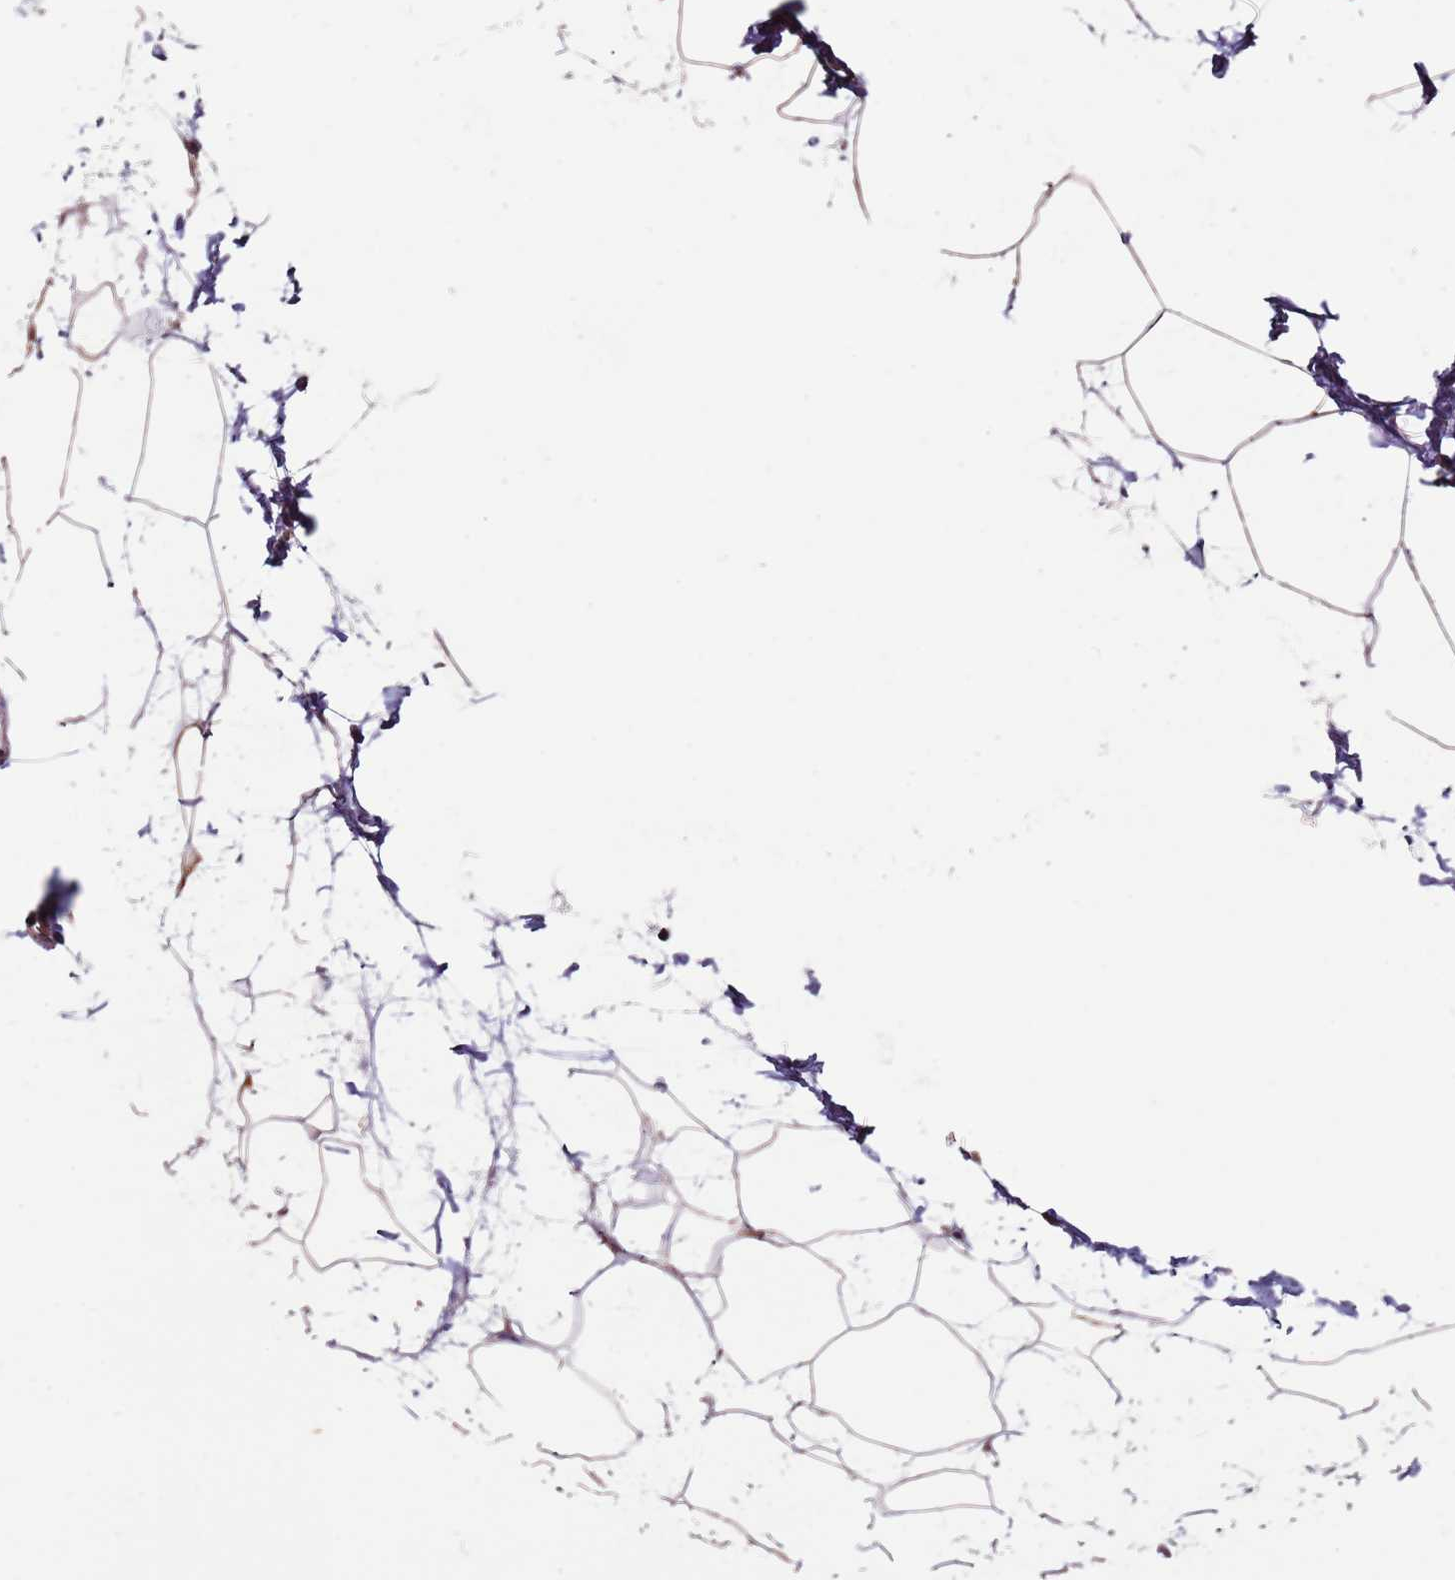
{"staining": {"intensity": "weak", "quantity": ">75%", "location": "cytoplasmic/membranous"}, "tissue": "adipose tissue", "cell_type": "Adipocytes", "image_type": "normal", "snomed": [{"axis": "morphology", "description": "Normal tissue, NOS"}, {"axis": "topography", "description": "Adipose tissue"}], "caption": "Approximately >75% of adipocytes in normal adipose tissue exhibit weak cytoplasmic/membranous protein positivity as visualized by brown immunohistochemical staining.", "gene": "MDH1", "patient": {"sex": "female", "age": 37}}